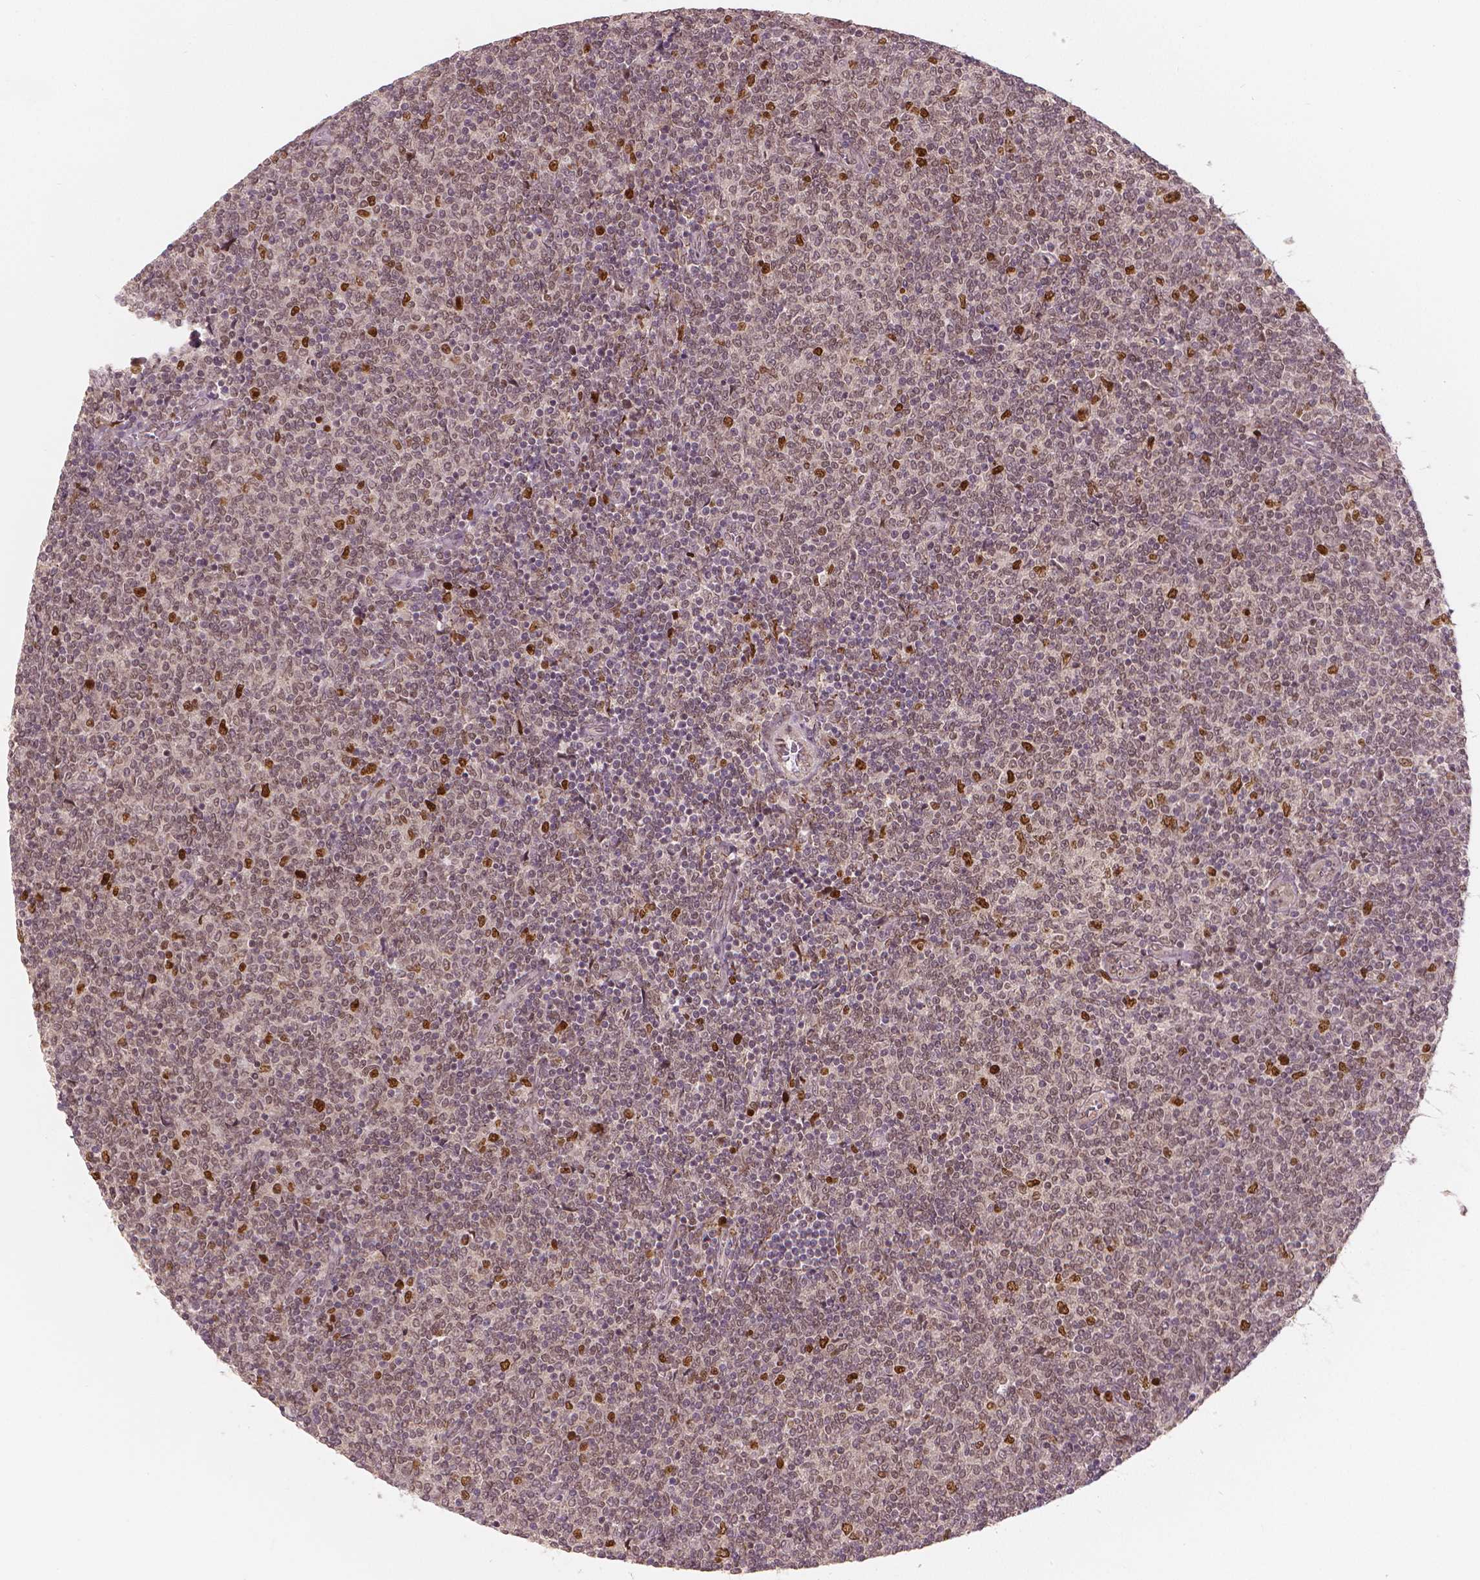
{"staining": {"intensity": "moderate", "quantity": "<25%", "location": "nuclear"}, "tissue": "lymphoma", "cell_type": "Tumor cells", "image_type": "cancer", "snomed": [{"axis": "morphology", "description": "Malignant lymphoma, non-Hodgkin's type, Low grade"}, {"axis": "topography", "description": "Lymph node"}], "caption": "Immunohistochemical staining of human lymphoma reveals moderate nuclear protein staining in approximately <25% of tumor cells.", "gene": "NSD2", "patient": {"sex": "male", "age": 52}}